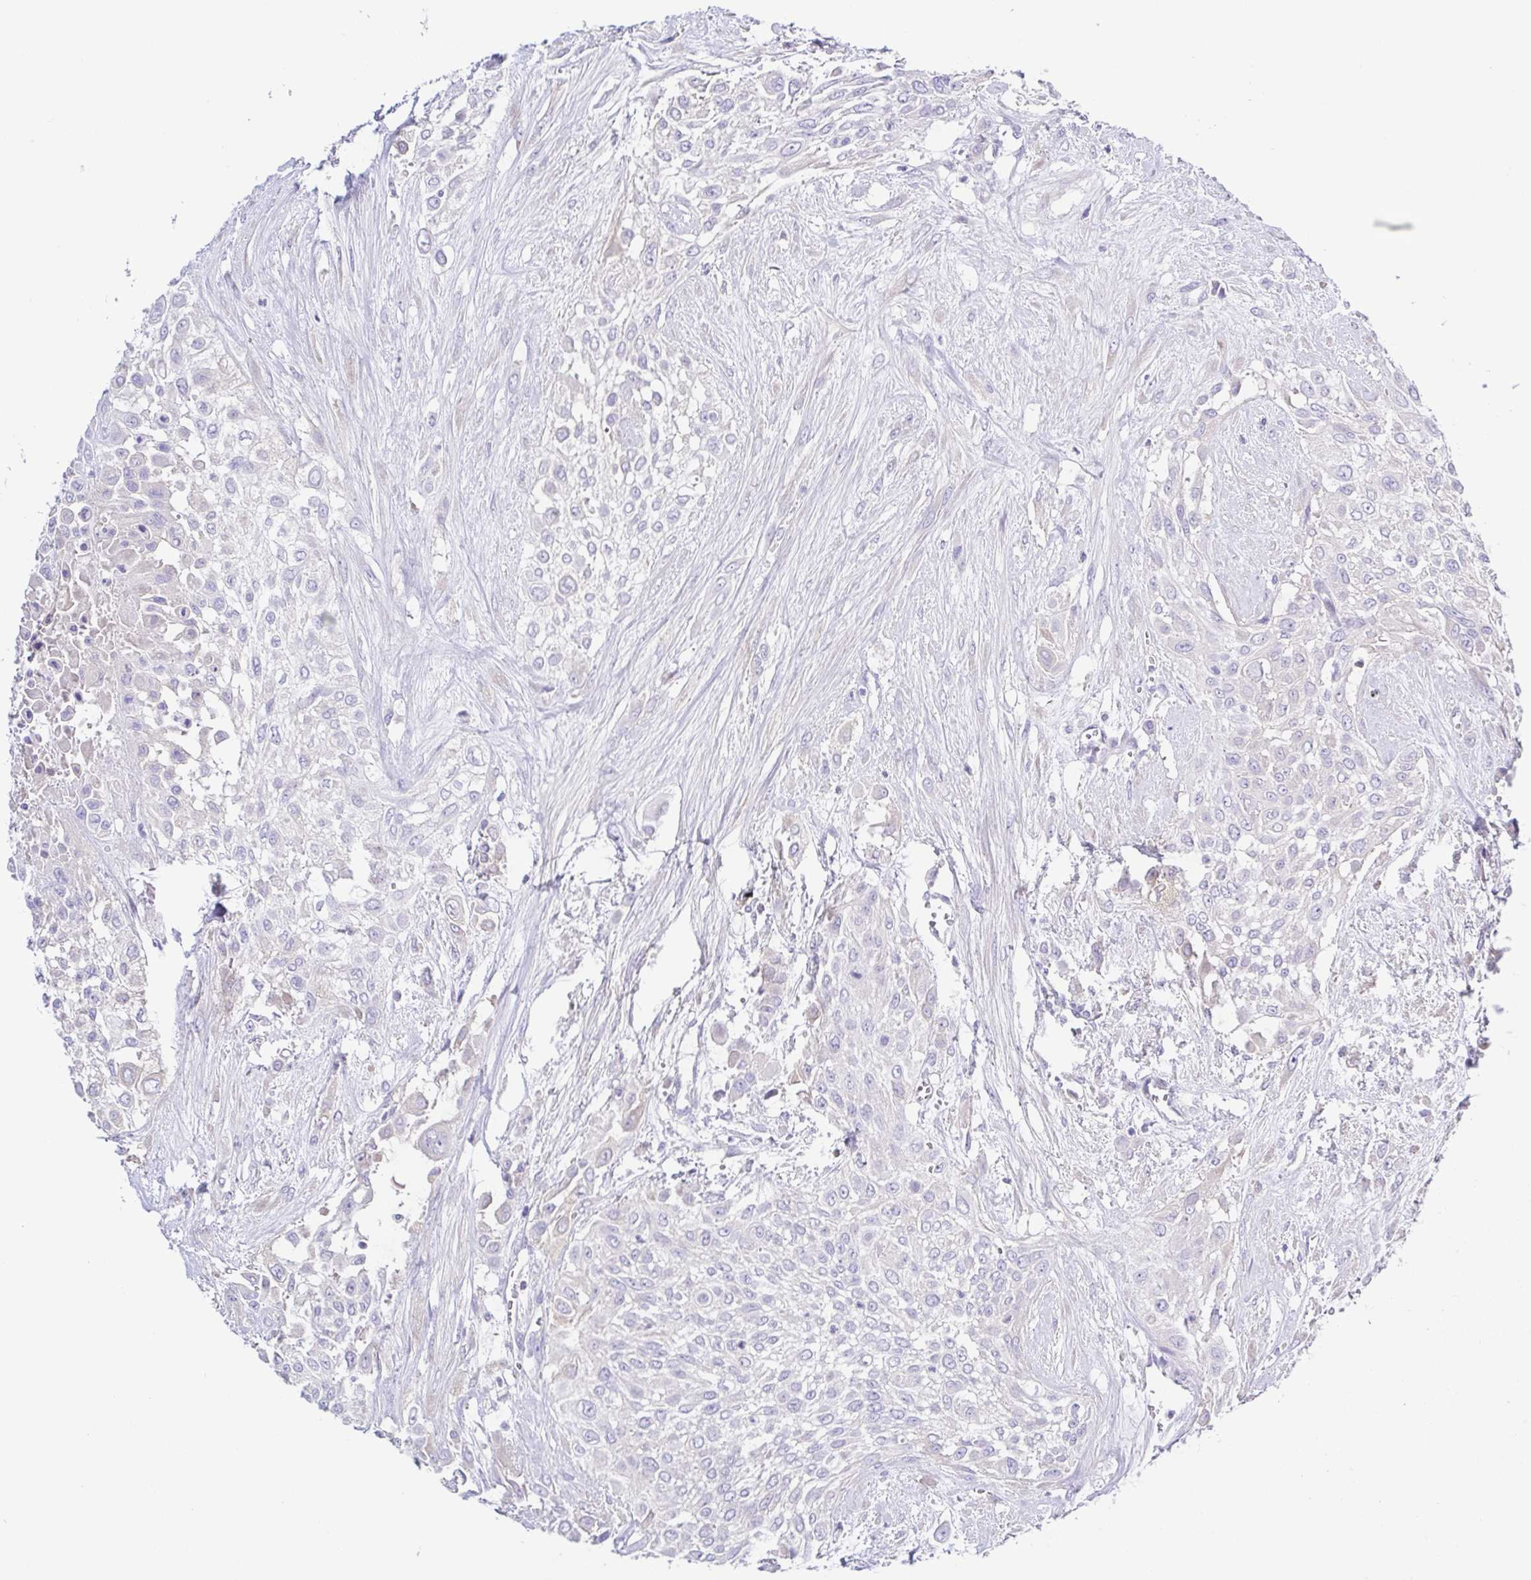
{"staining": {"intensity": "negative", "quantity": "none", "location": "none"}, "tissue": "urothelial cancer", "cell_type": "Tumor cells", "image_type": "cancer", "snomed": [{"axis": "morphology", "description": "Urothelial carcinoma, High grade"}, {"axis": "topography", "description": "Urinary bladder"}], "caption": "Urothelial carcinoma (high-grade) stained for a protein using IHC demonstrates no staining tumor cells.", "gene": "A1BG", "patient": {"sex": "male", "age": 57}}